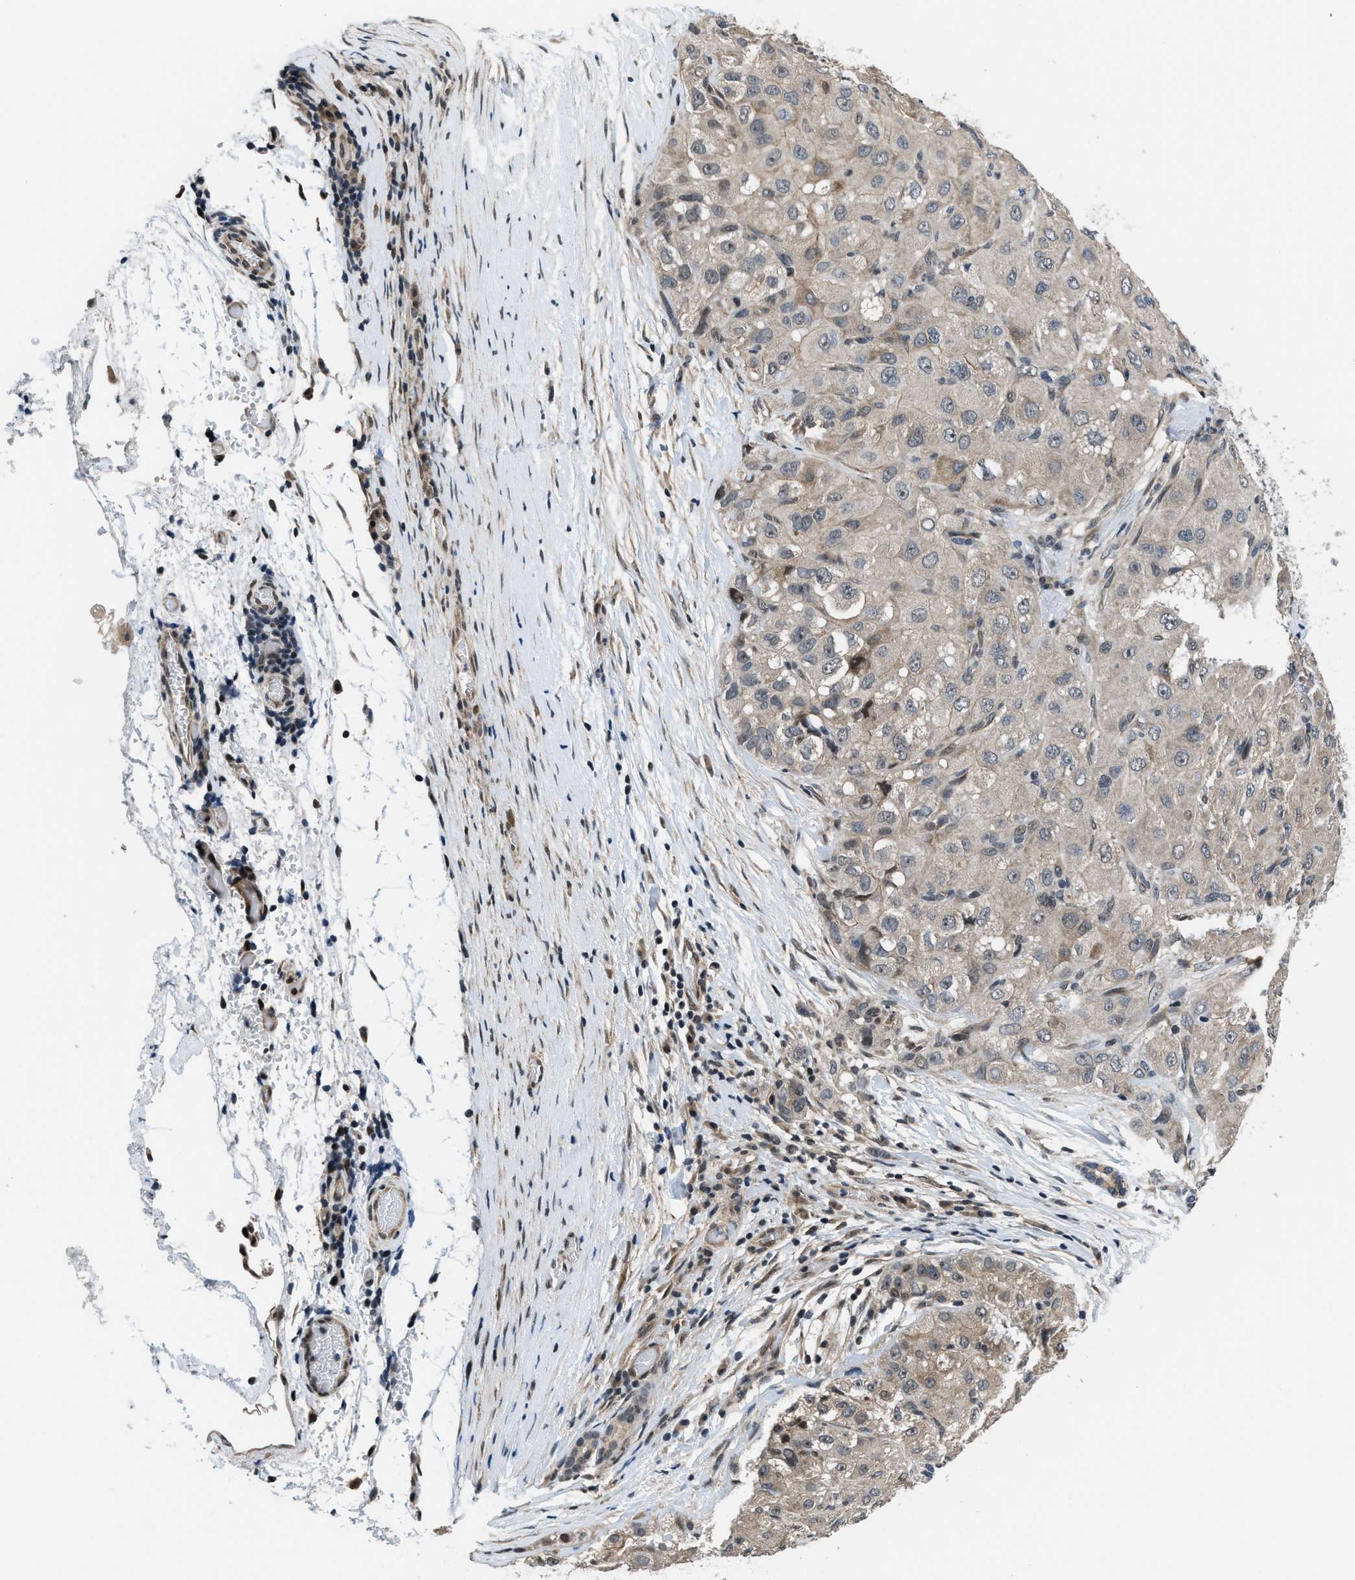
{"staining": {"intensity": "weak", "quantity": ">75%", "location": "cytoplasmic/membranous,nuclear"}, "tissue": "liver cancer", "cell_type": "Tumor cells", "image_type": "cancer", "snomed": [{"axis": "morphology", "description": "Carcinoma, Hepatocellular, NOS"}, {"axis": "topography", "description": "Liver"}], "caption": "Tumor cells exhibit low levels of weak cytoplasmic/membranous and nuclear staining in about >75% of cells in human liver cancer.", "gene": "SETD5", "patient": {"sex": "male", "age": 80}}